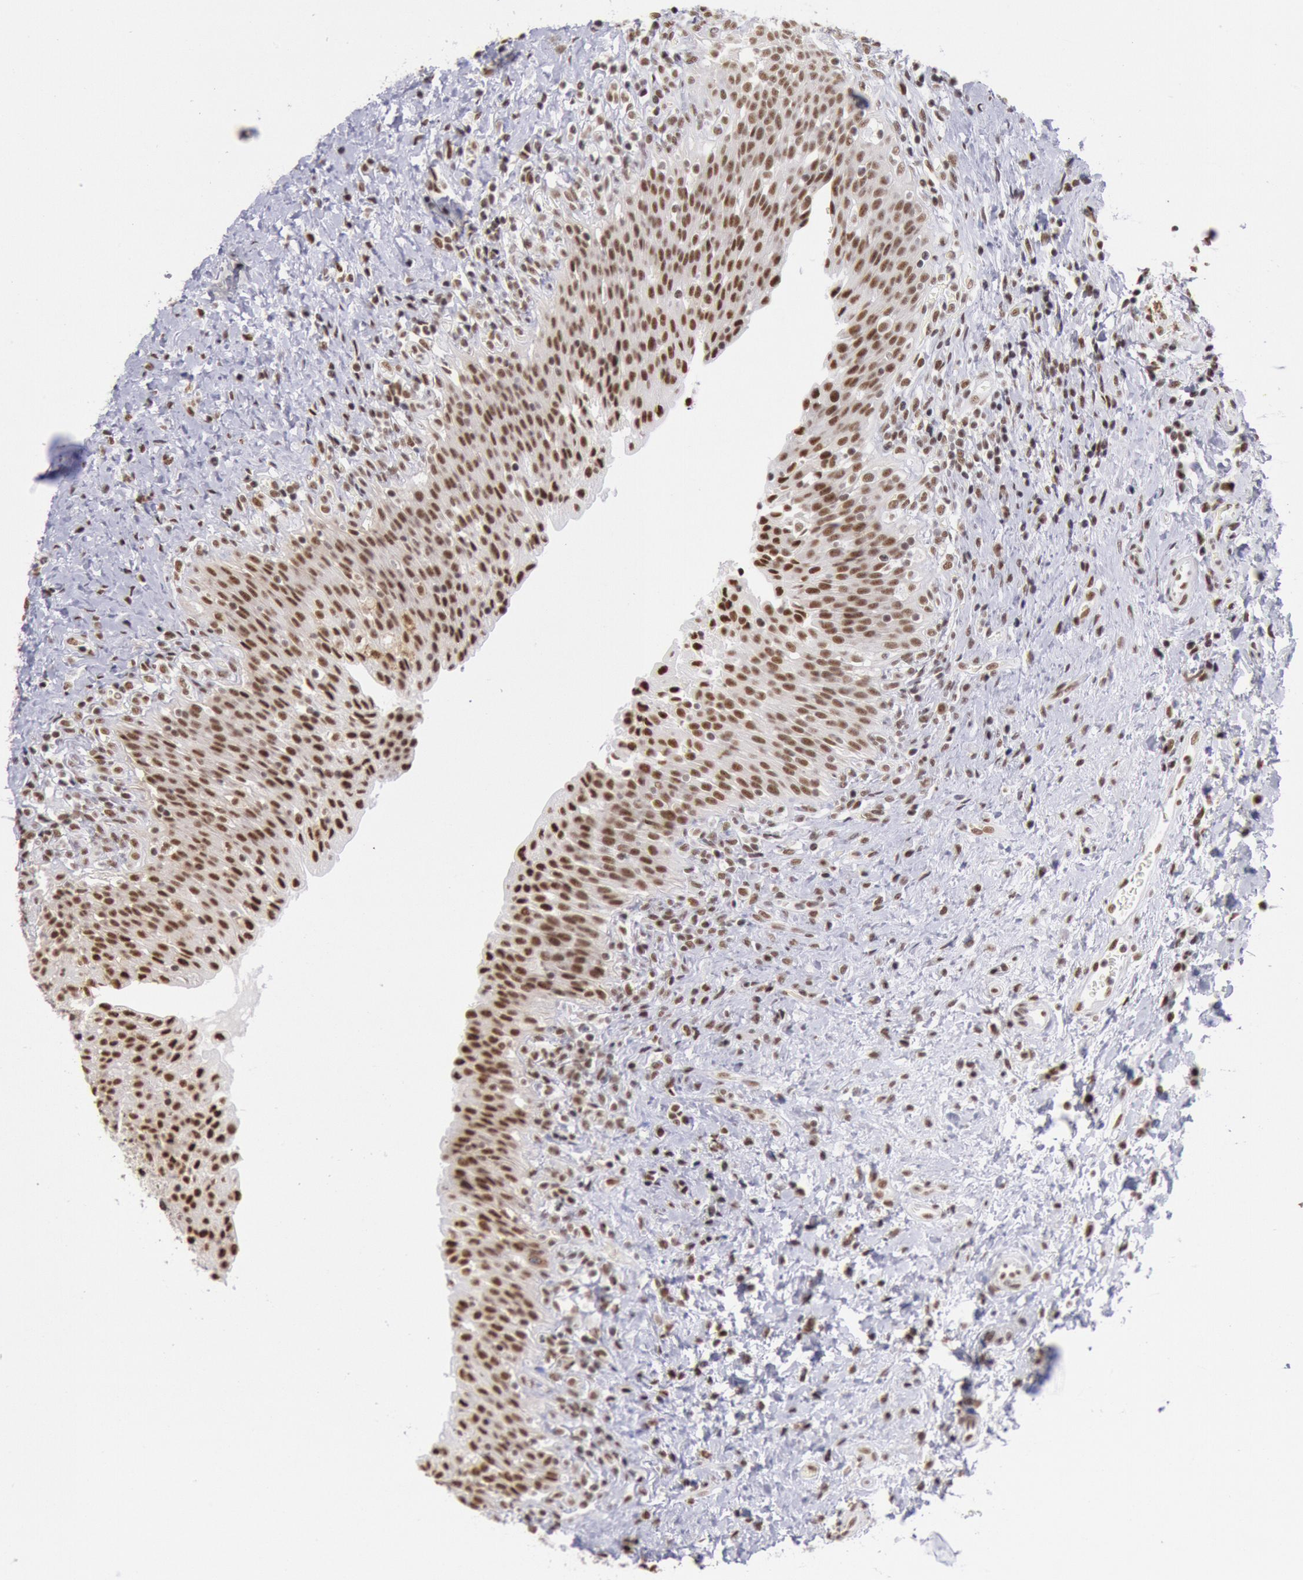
{"staining": {"intensity": "strong", "quantity": ">75%", "location": "nuclear"}, "tissue": "urinary bladder", "cell_type": "Urothelial cells", "image_type": "normal", "snomed": [{"axis": "morphology", "description": "Normal tissue, NOS"}, {"axis": "topography", "description": "Urinary bladder"}], "caption": "Protein expression analysis of normal urinary bladder demonstrates strong nuclear expression in approximately >75% of urothelial cells.", "gene": "SNRPD3", "patient": {"sex": "male", "age": 51}}